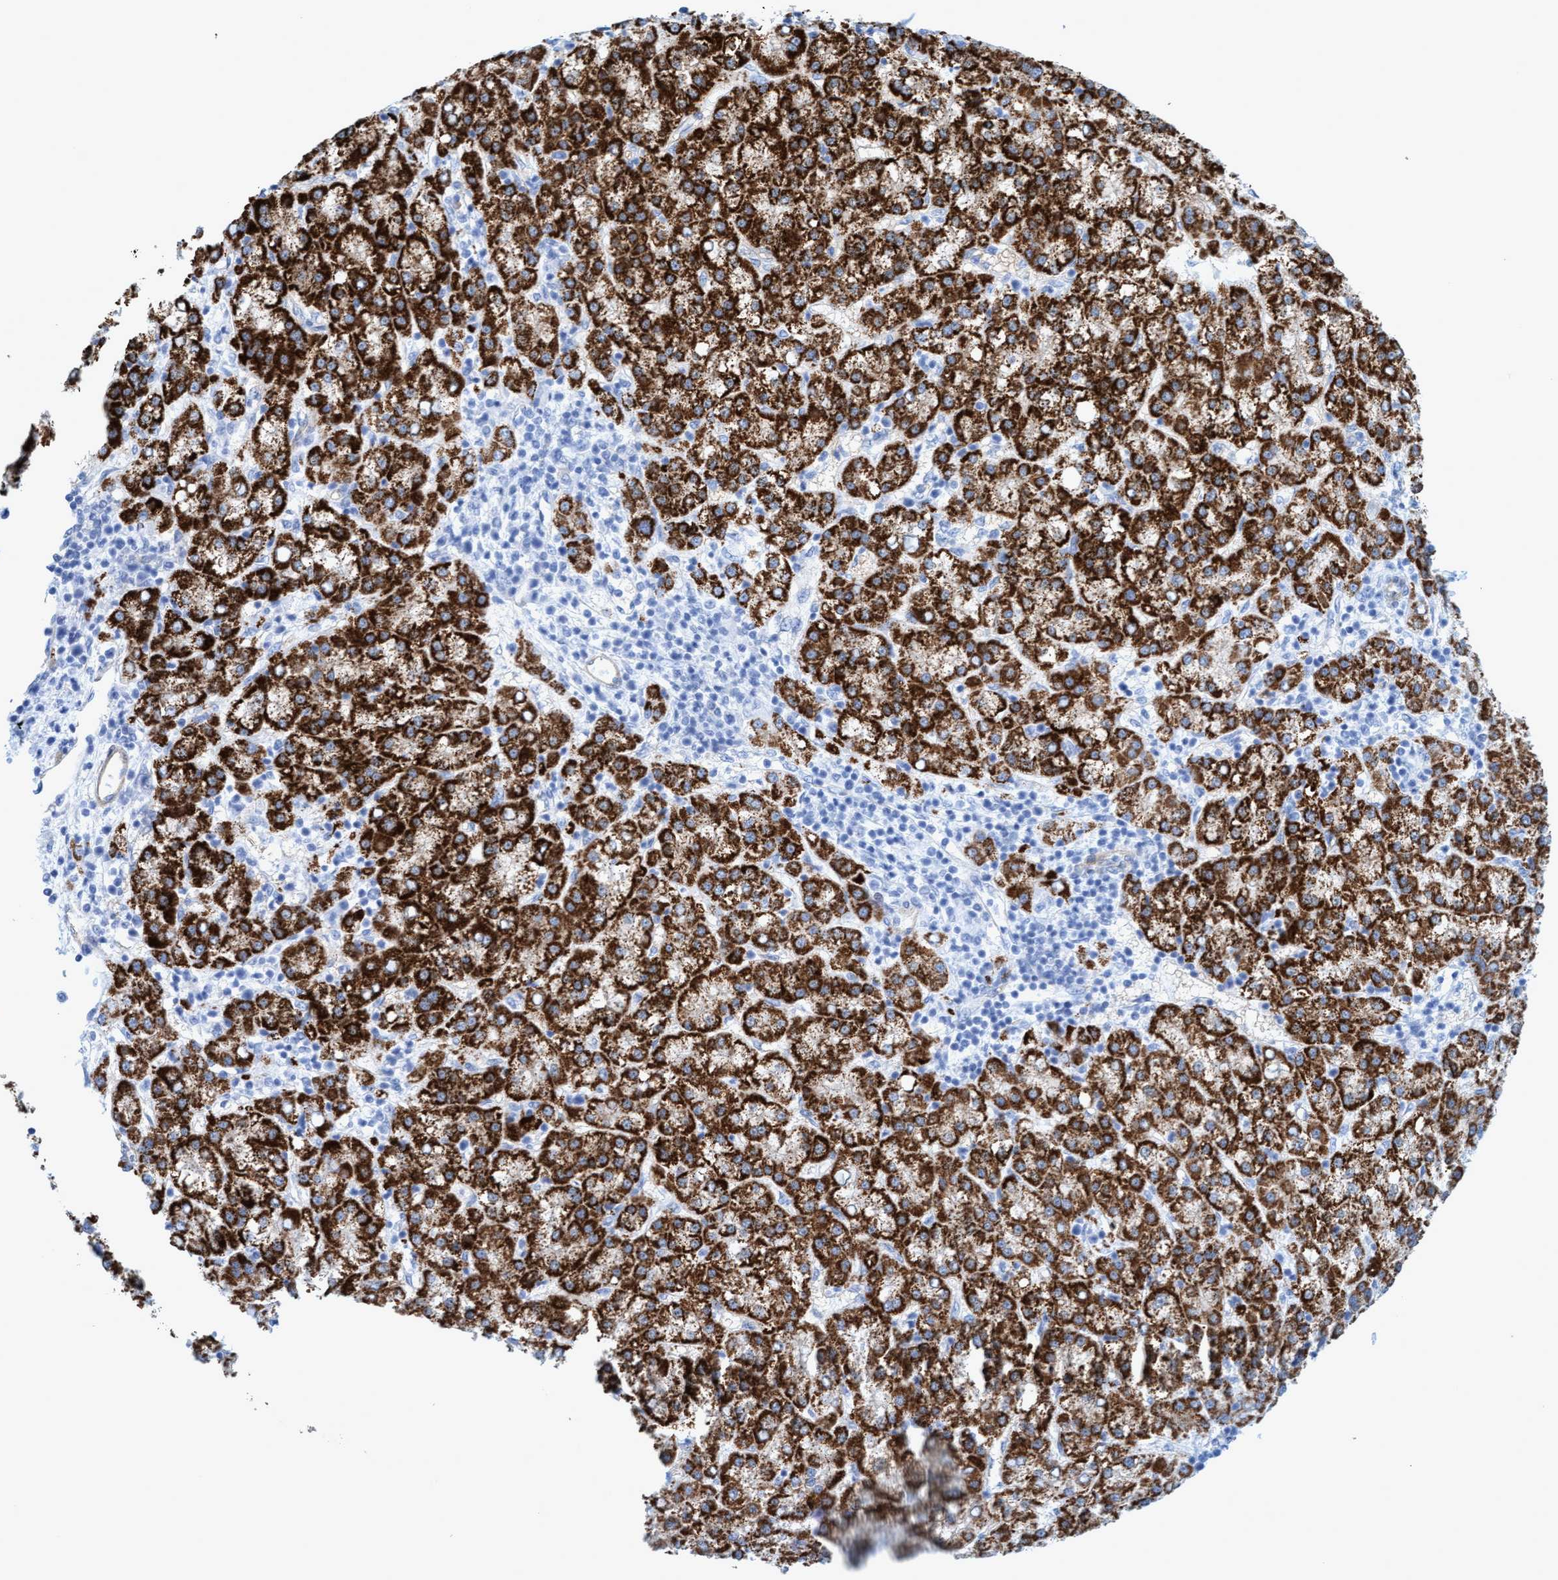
{"staining": {"intensity": "strong", "quantity": ">75%", "location": "cytoplasmic/membranous"}, "tissue": "liver cancer", "cell_type": "Tumor cells", "image_type": "cancer", "snomed": [{"axis": "morphology", "description": "Carcinoma, Hepatocellular, NOS"}, {"axis": "topography", "description": "Liver"}], "caption": "Strong cytoplasmic/membranous protein expression is present in about >75% of tumor cells in liver hepatocellular carcinoma.", "gene": "MTFR1", "patient": {"sex": "female", "age": 58}}